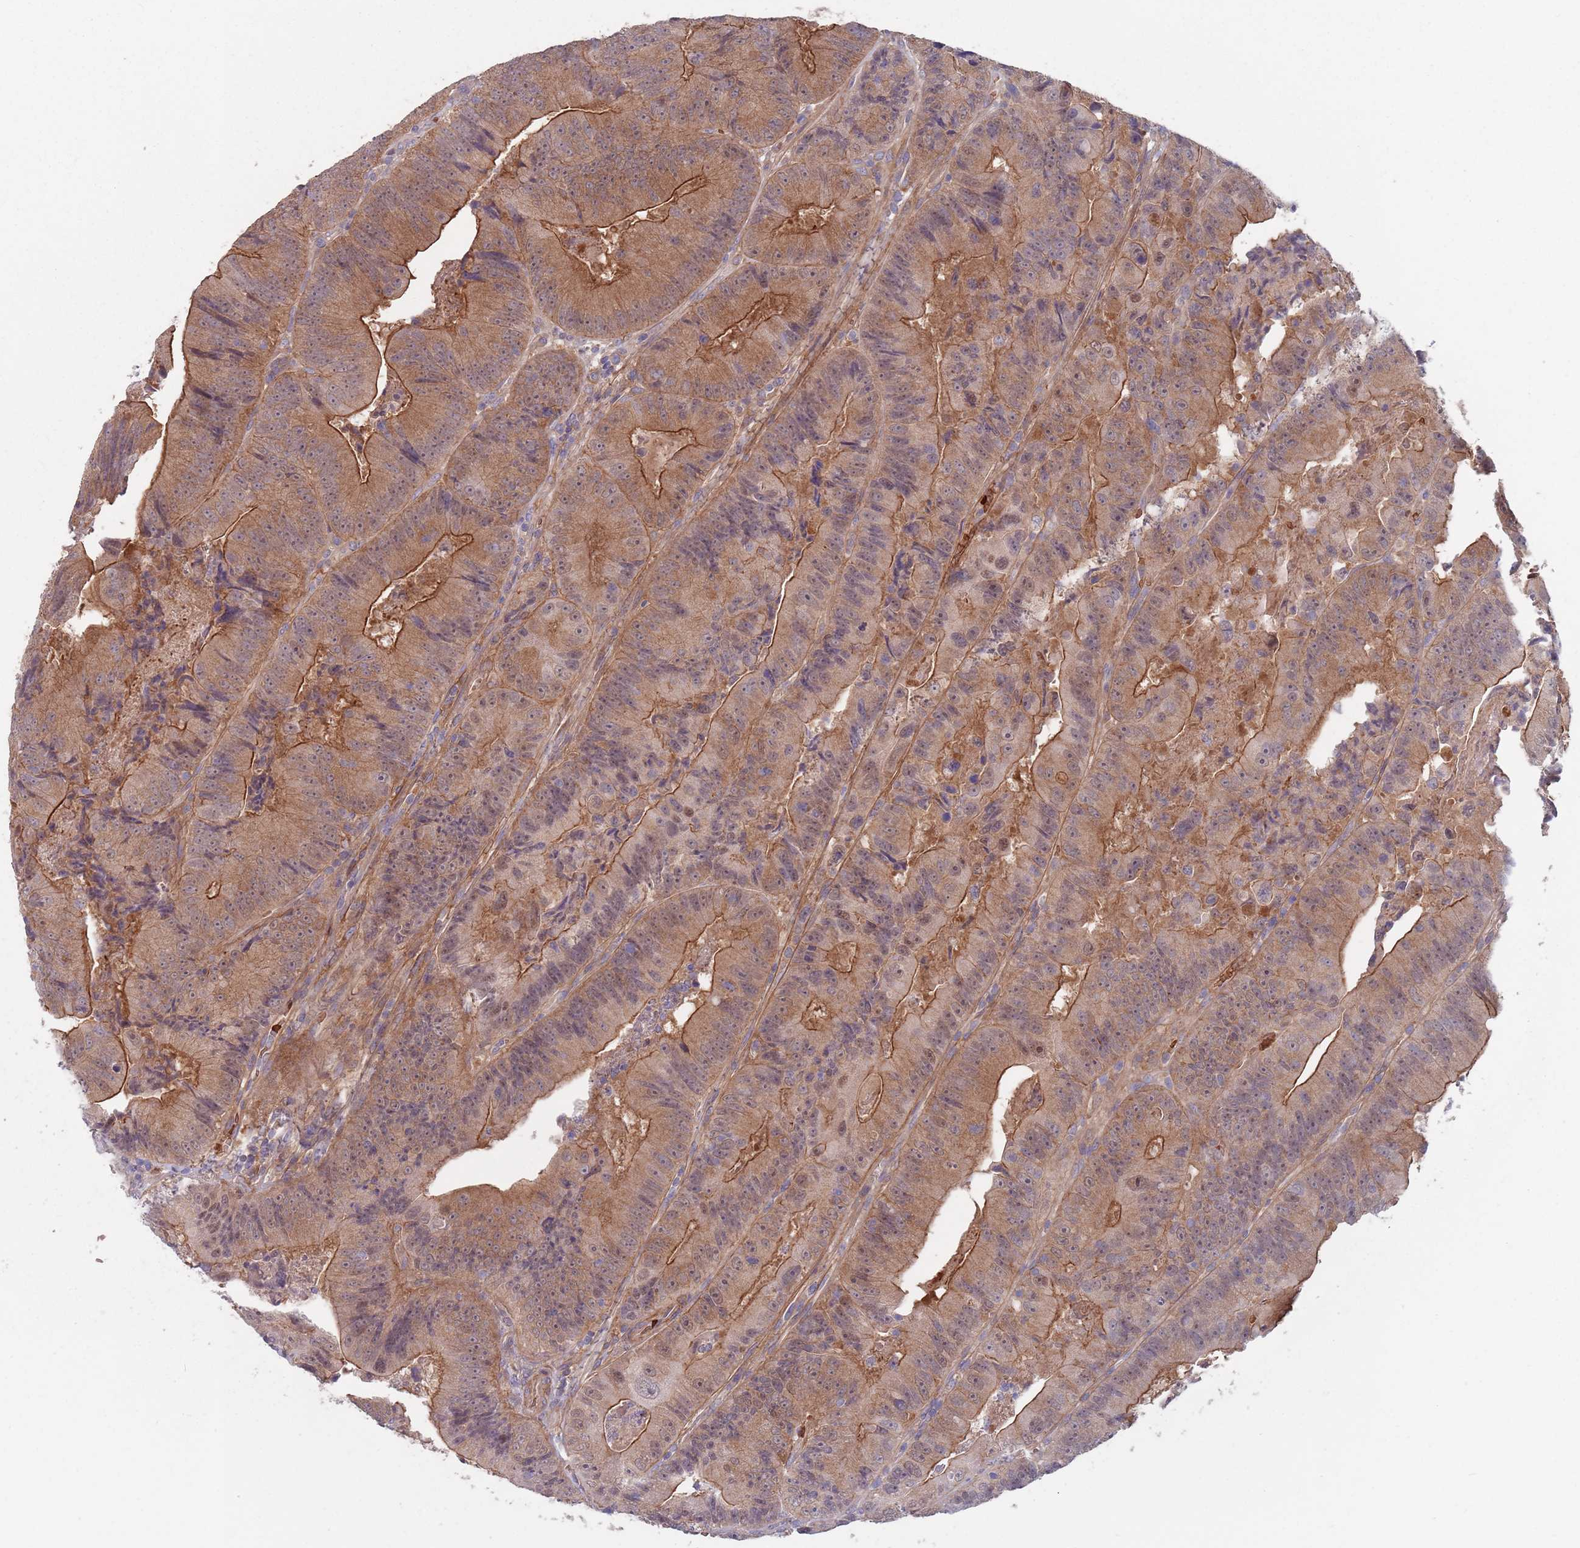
{"staining": {"intensity": "strong", "quantity": "25%-75%", "location": "cytoplasmic/membranous,nuclear"}, "tissue": "colorectal cancer", "cell_type": "Tumor cells", "image_type": "cancer", "snomed": [{"axis": "morphology", "description": "Adenocarcinoma, NOS"}, {"axis": "topography", "description": "Colon"}], "caption": "A brown stain shows strong cytoplasmic/membranous and nuclear expression of a protein in human colorectal adenocarcinoma tumor cells. (brown staining indicates protein expression, while blue staining denotes nuclei).", "gene": "CLNS1A", "patient": {"sex": "female", "age": 86}}